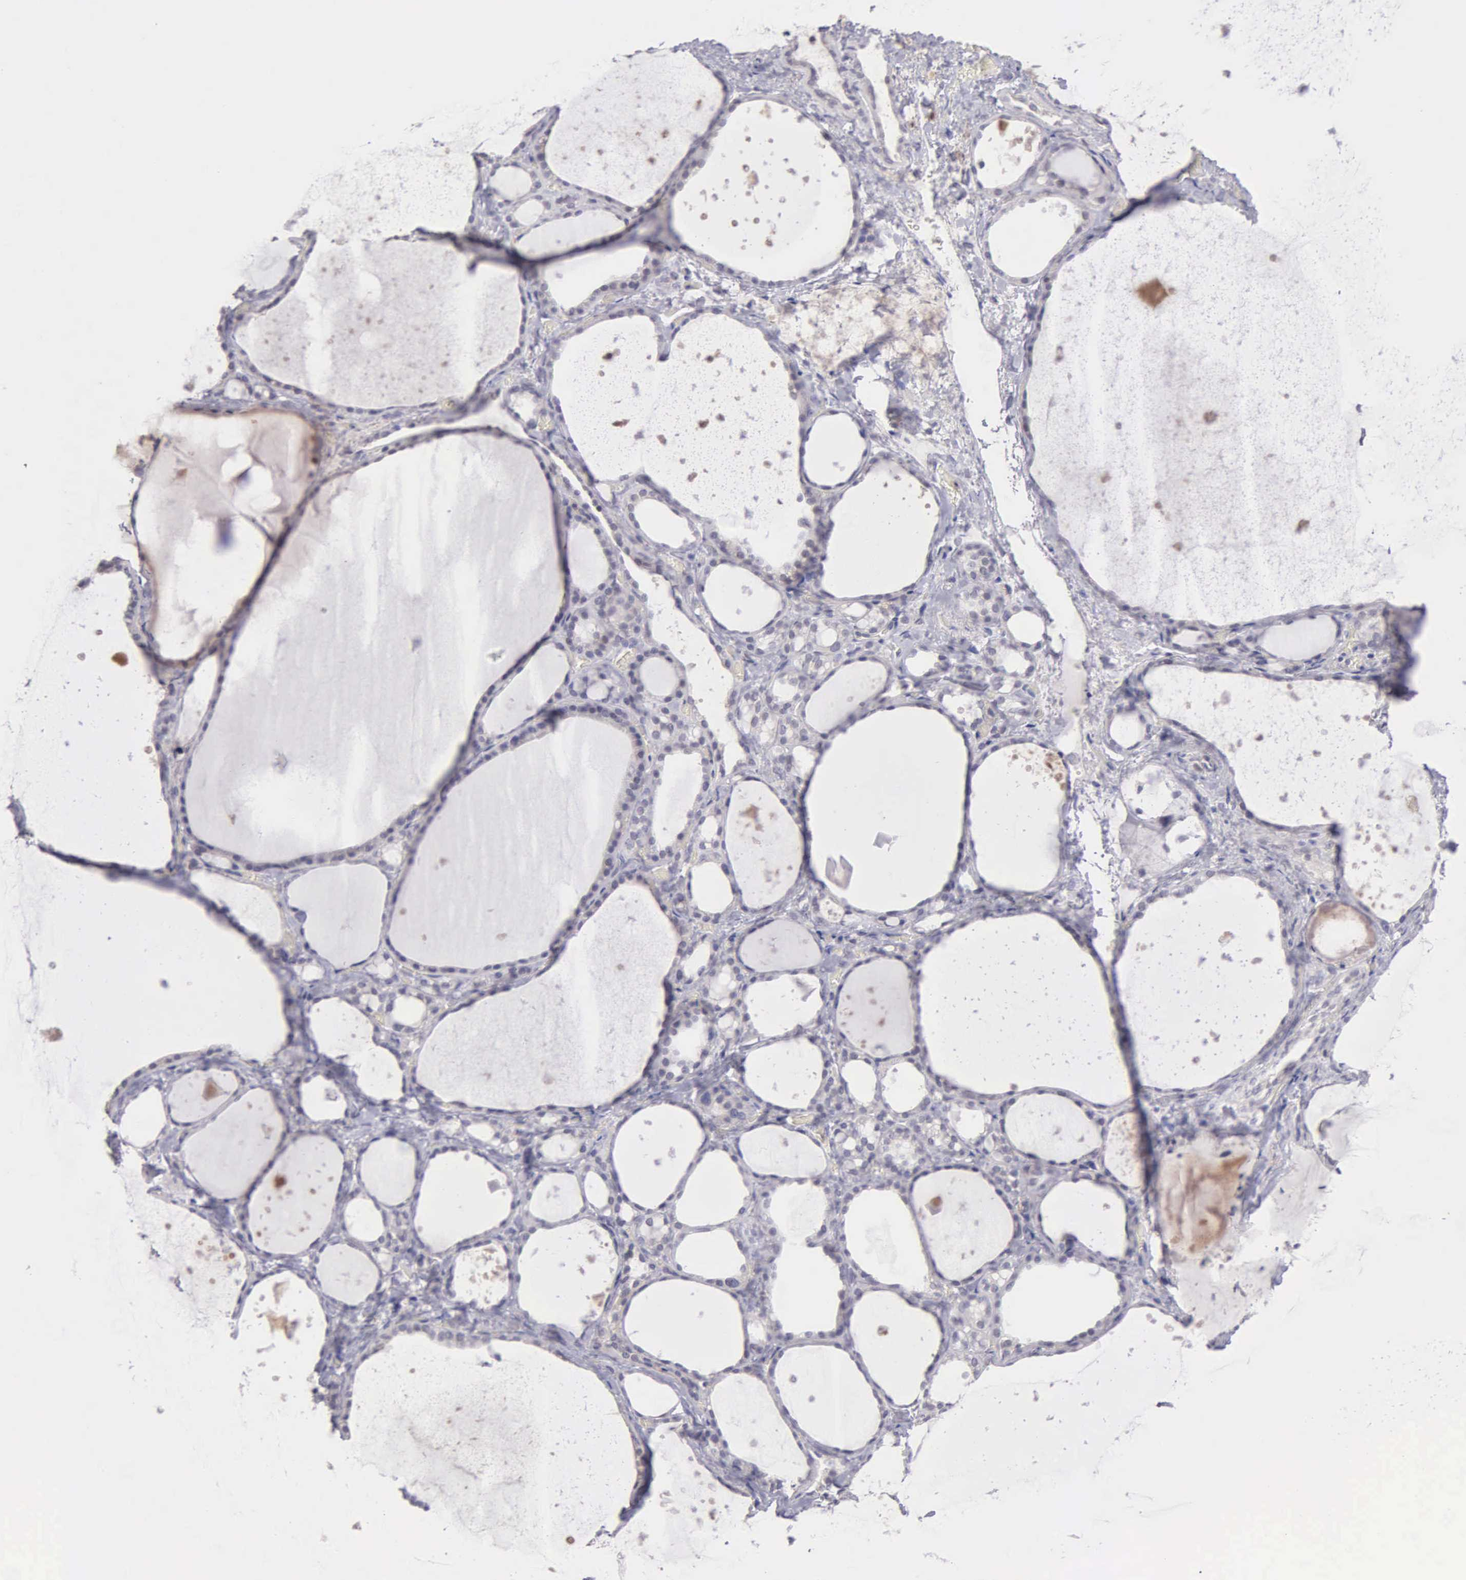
{"staining": {"intensity": "negative", "quantity": "none", "location": "none"}, "tissue": "thyroid gland", "cell_type": "Glandular cells", "image_type": "normal", "snomed": [{"axis": "morphology", "description": "Normal tissue, NOS"}, {"axis": "topography", "description": "Thyroid gland"}], "caption": "DAB (3,3'-diaminobenzidine) immunohistochemical staining of normal thyroid gland reveals no significant positivity in glandular cells. (DAB immunohistochemistry with hematoxylin counter stain).", "gene": "BRD1", "patient": {"sex": "male", "age": 76}}